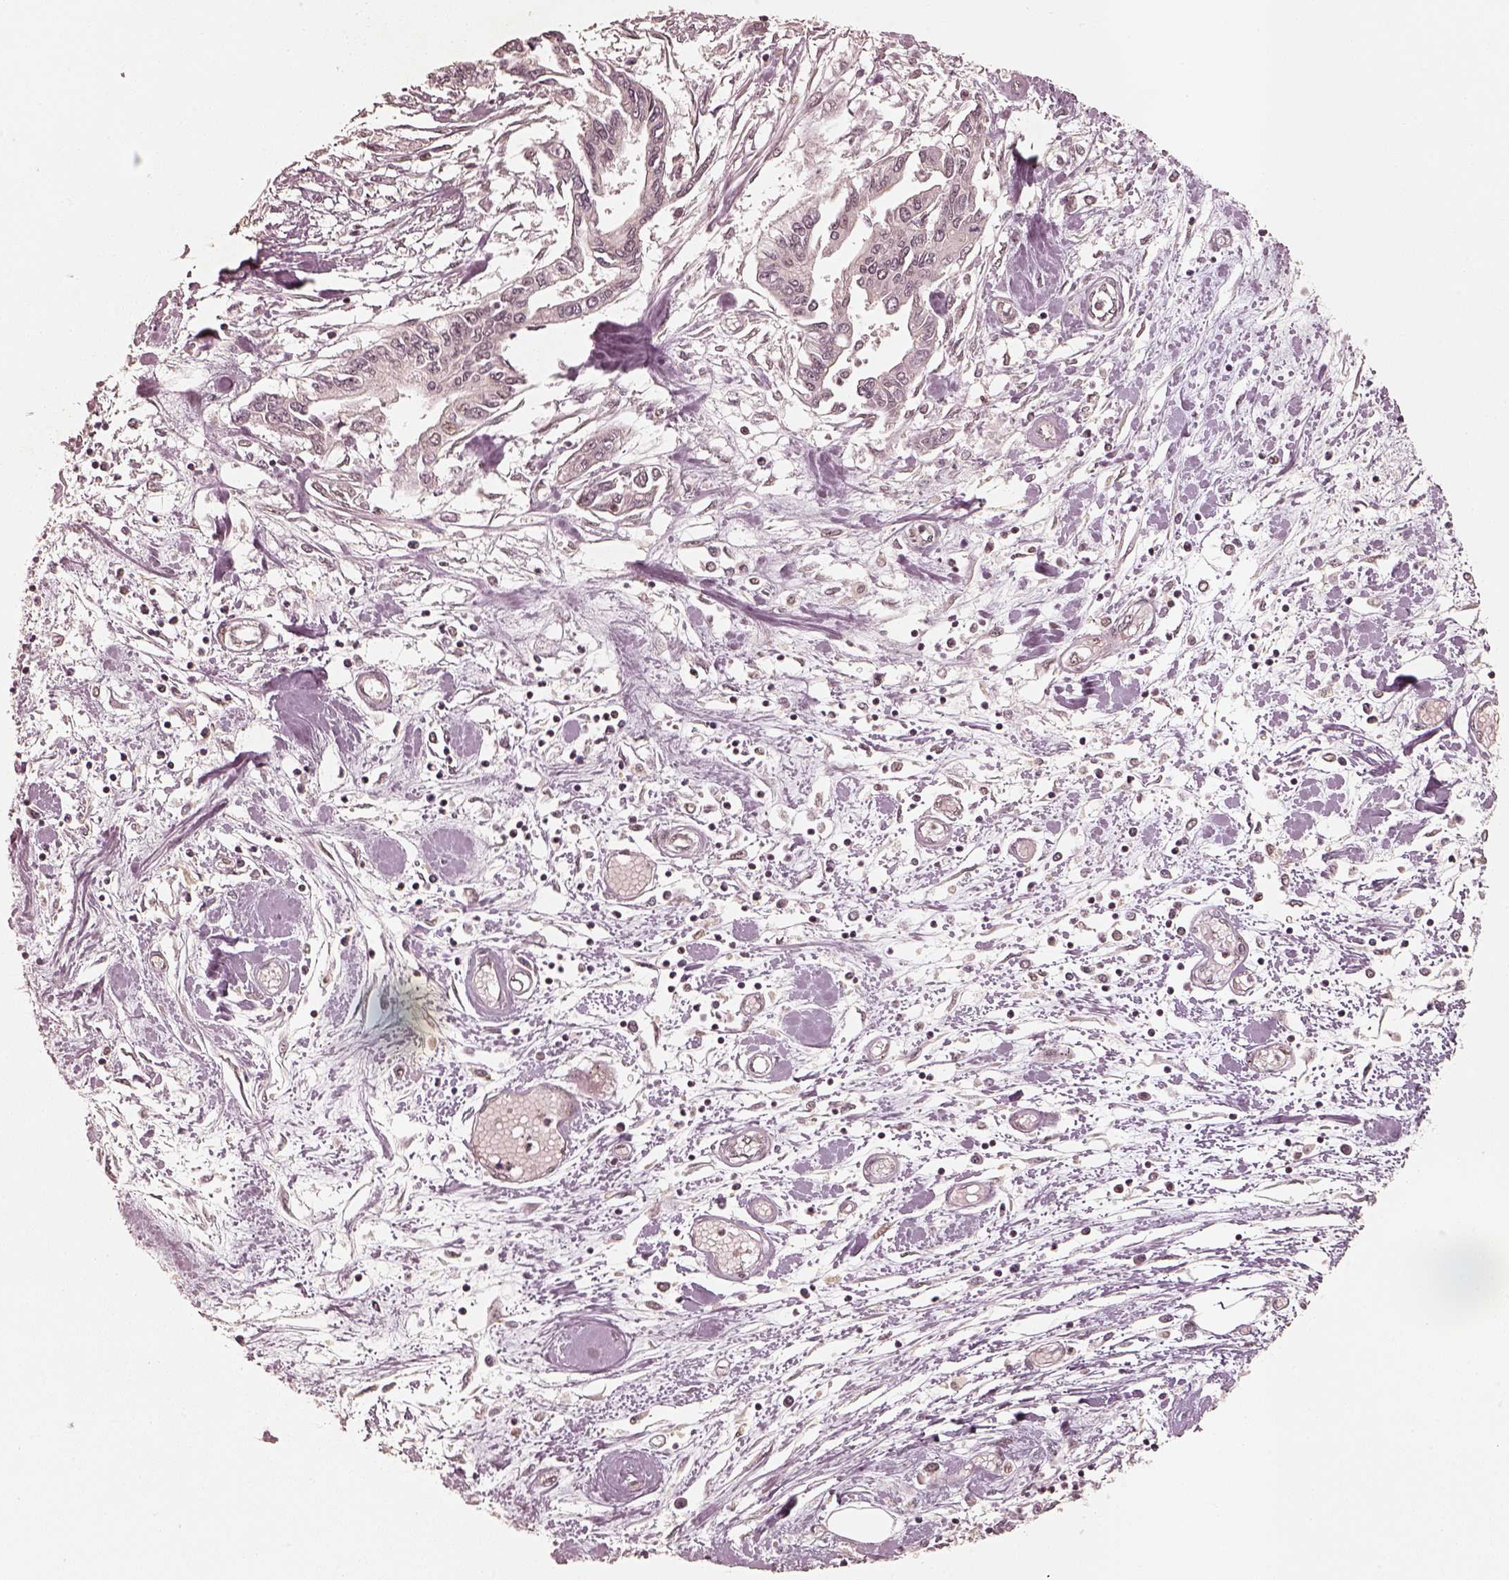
{"staining": {"intensity": "negative", "quantity": "none", "location": "none"}, "tissue": "pancreatic cancer", "cell_type": "Tumor cells", "image_type": "cancer", "snomed": [{"axis": "morphology", "description": "Adenocarcinoma, NOS"}, {"axis": "topography", "description": "Pancreas"}], "caption": "Immunohistochemistry (IHC) histopathology image of neoplastic tissue: pancreatic adenocarcinoma stained with DAB demonstrates no significant protein expression in tumor cells. The staining is performed using DAB brown chromogen with nuclei counter-stained in using hematoxylin.", "gene": "GMEB2", "patient": {"sex": "male", "age": 60}}